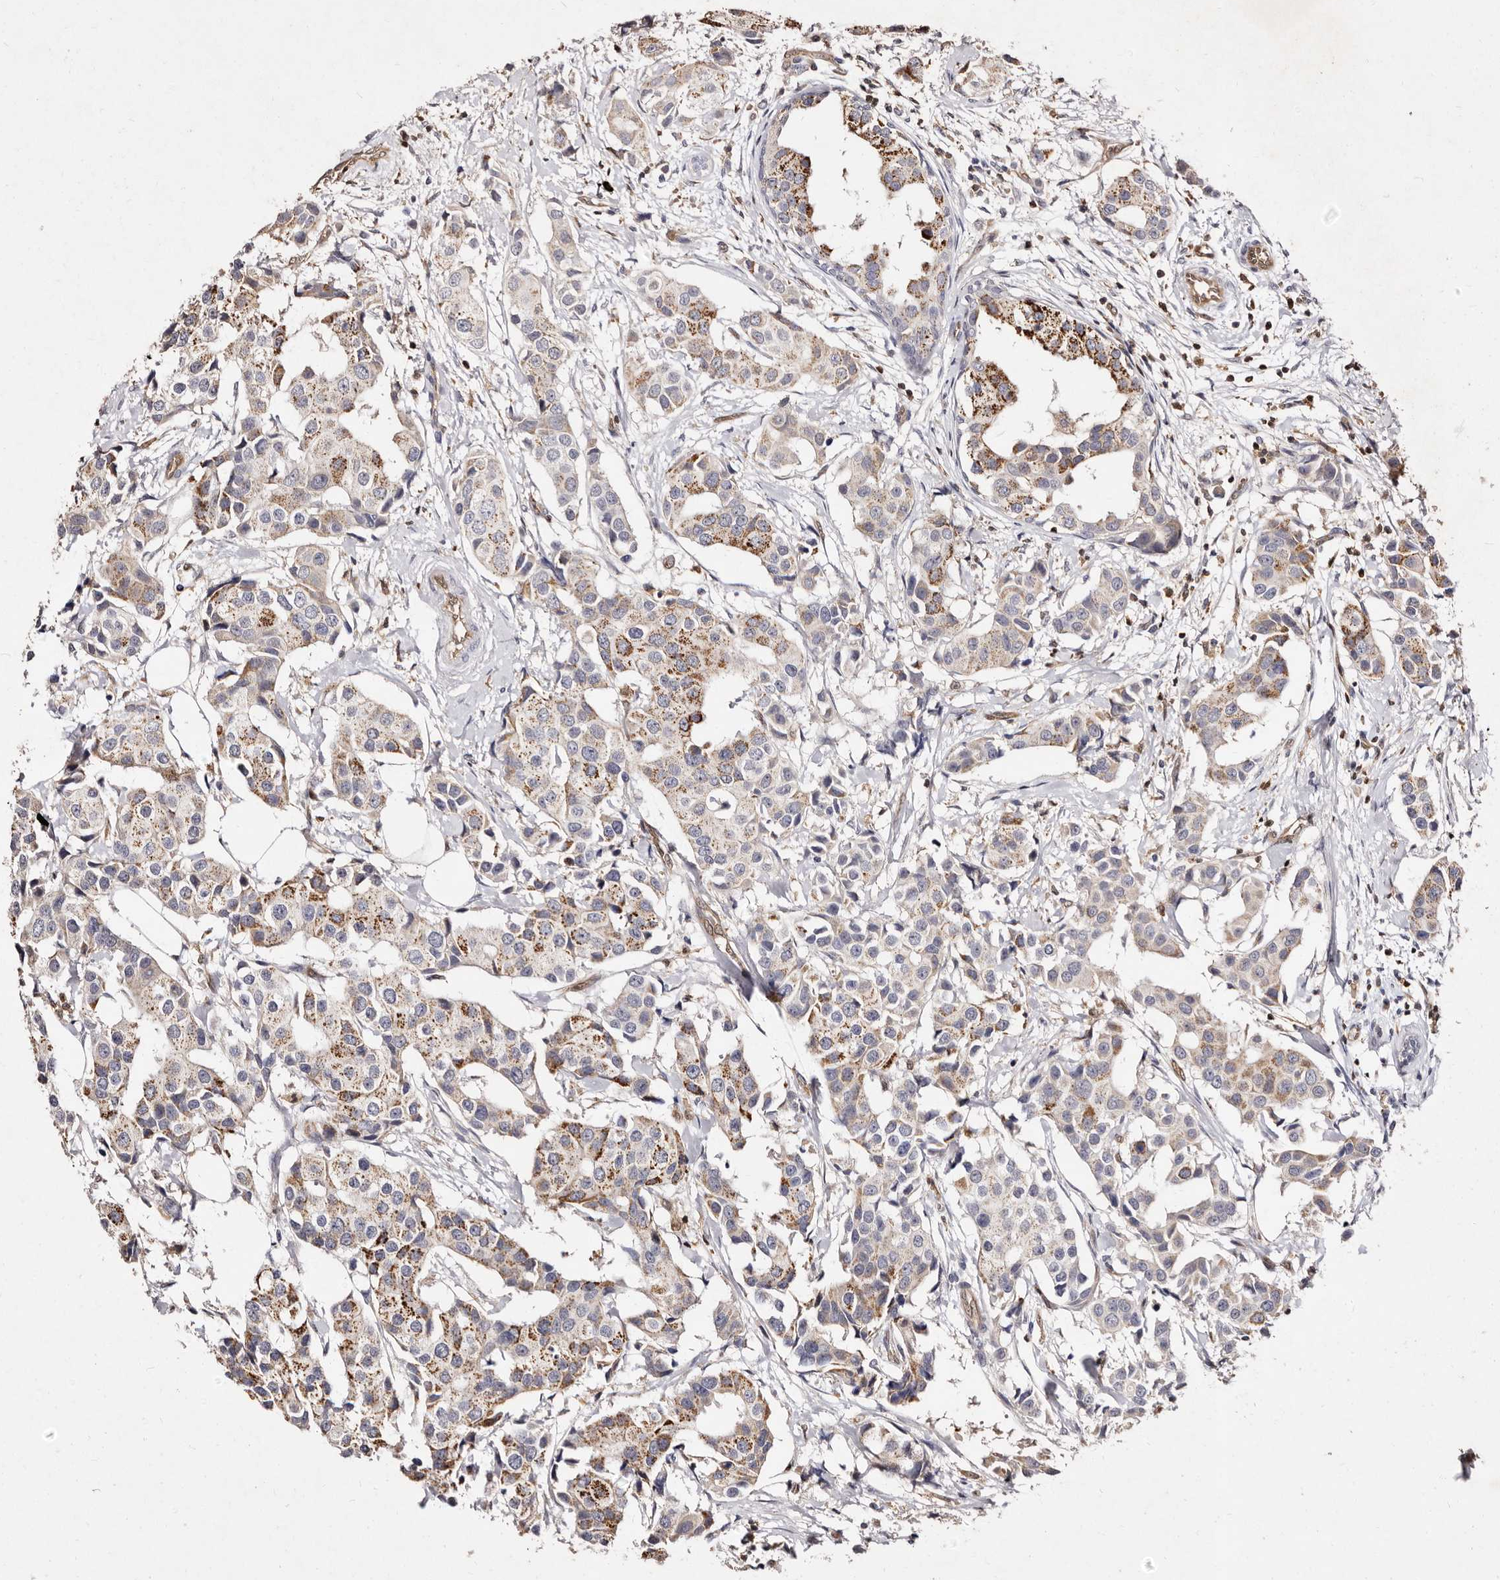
{"staining": {"intensity": "moderate", "quantity": ">75%", "location": "cytoplasmic/membranous"}, "tissue": "breast cancer", "cell_type": "Tumor cells", "image_type": "cancer", "snomed": [{"axis": "morphology", "description": "Normal tissue, NOS"}, {"axis": "morphology", "description": "Duct carcinoma"}, {"axis": "topography", "description": "Breast"}], "caption": "Moderate cytoplasmic/membranous expression for a protein is identified in approximately >75% of tumor cells of breast cancer (invasive ductal carcinoma) using IHC.", "gene": "GIMAP4", "patient": {"sex": "female", "age": 39}}